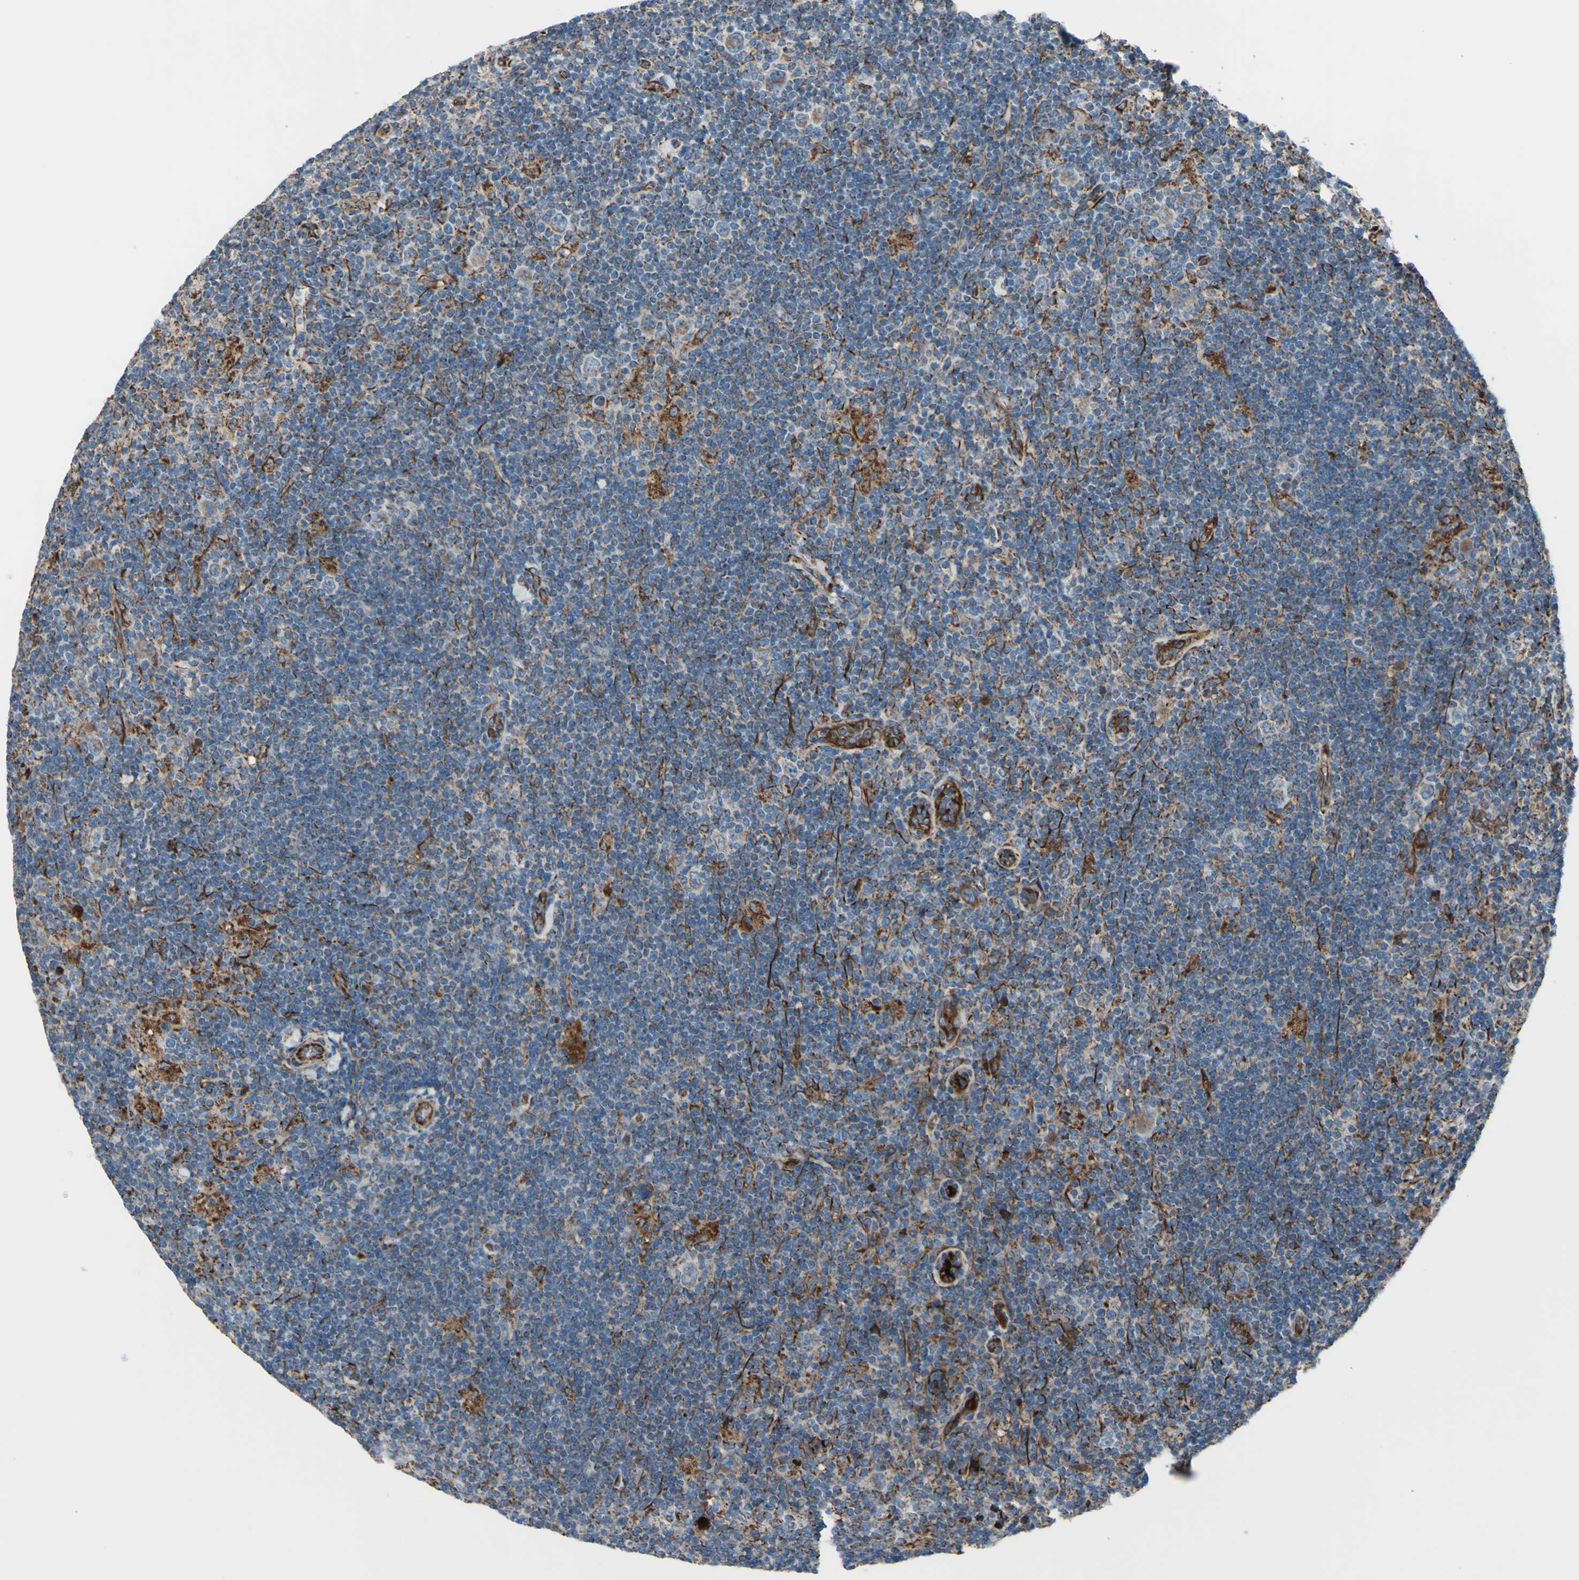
{"staining": {"intensity": "weak", "quantity": "25%-75%", "location": "cytoplasmic/membranous"}, "tissue": "lymphoma", "cell_type": "Tumor cells", "image_type": "cancer", "snomed": [{"axis": "morphology", "description": "Hodgkin's disease, NOS"}, {"axis": "topography", "description": "Lymph node"}], "caption": "Hodgkin's disease tissue displays weak cytoplasmic/membranous positivity in approximately 25%-75% of tumor cells, visualized by immunohistochemistry.", "gene": "EMC7", "patient": {"sex": "female", "age": 57}}